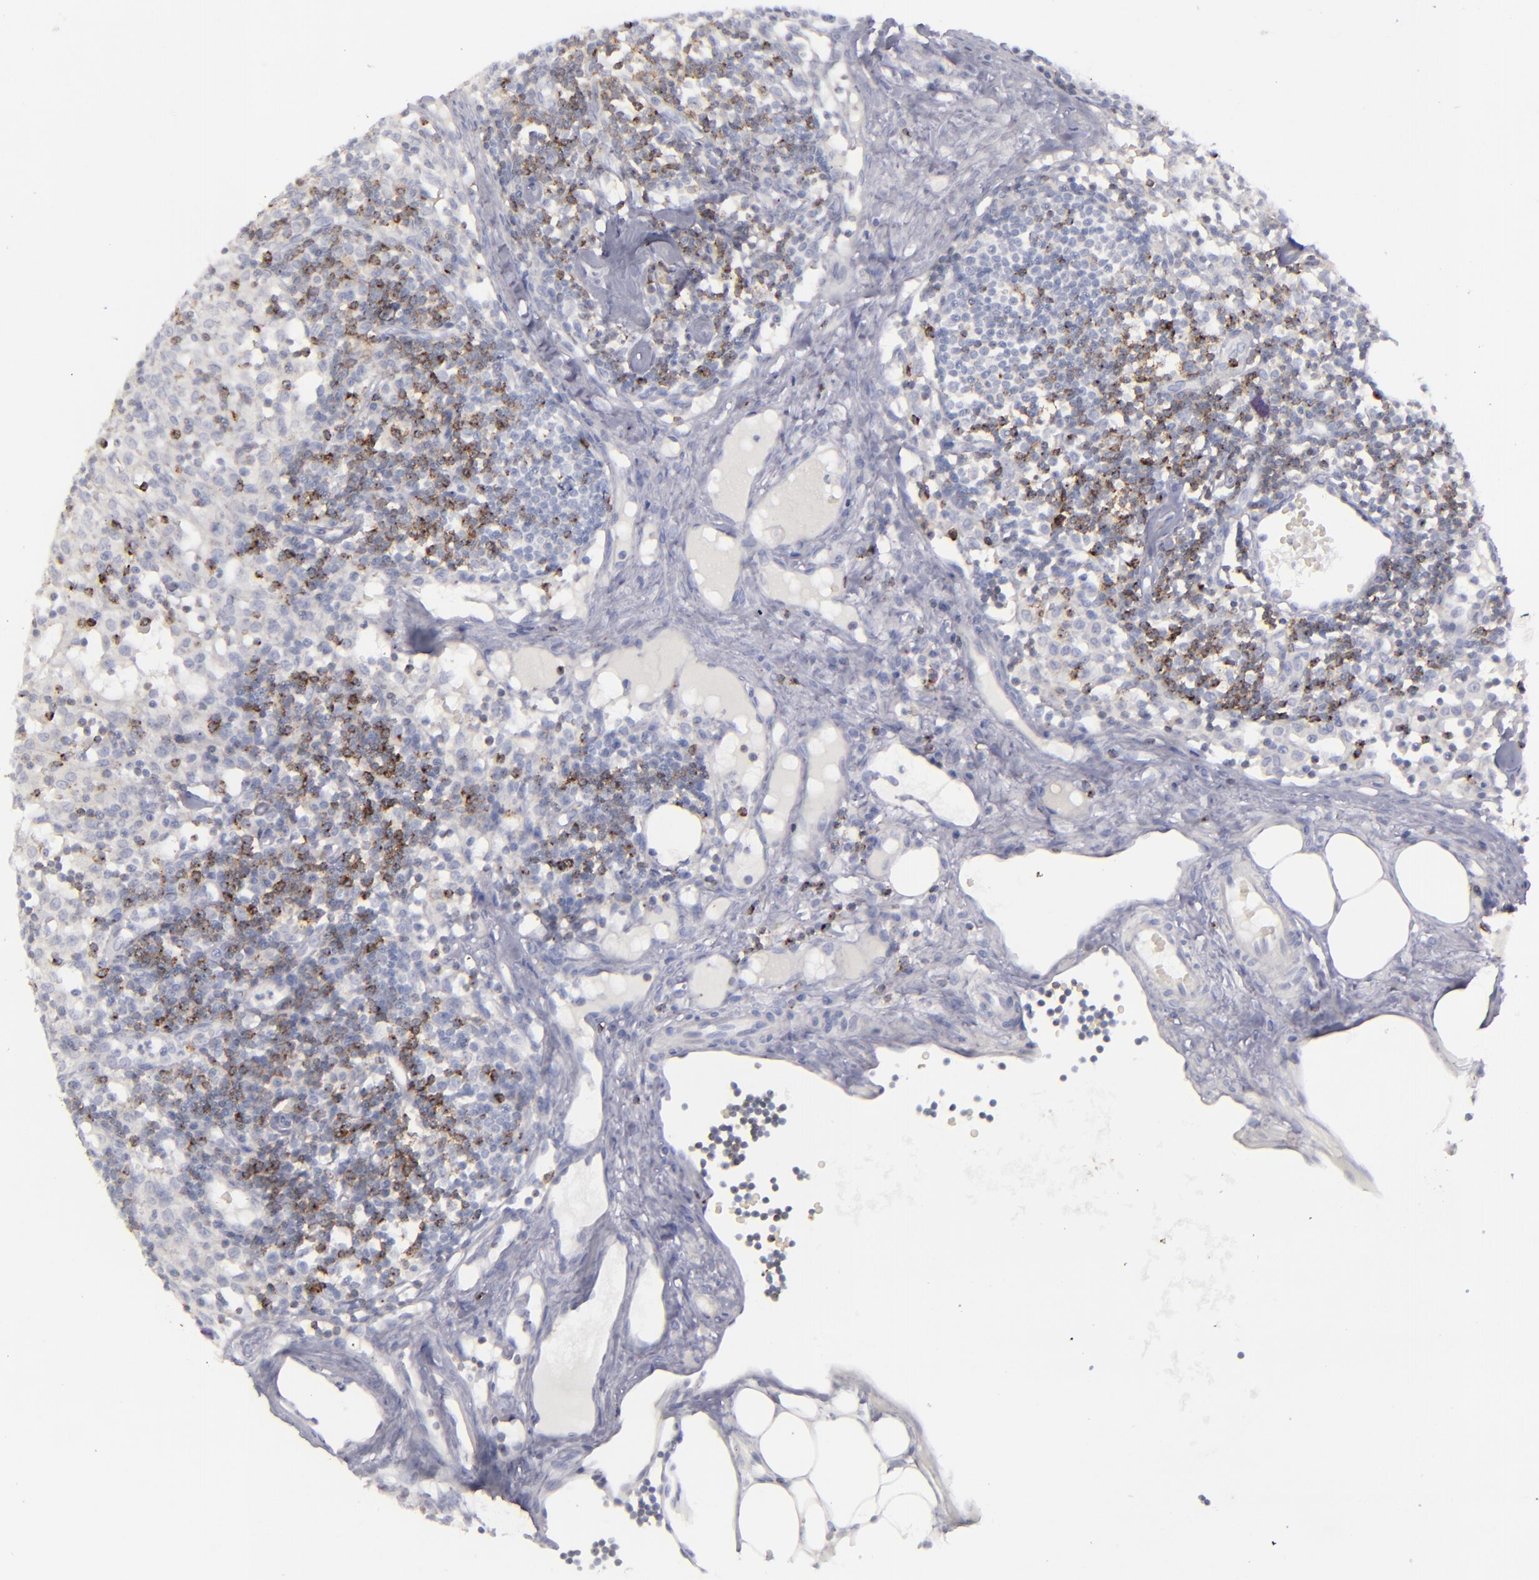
{"staining": {"intensity": "moderate", "quantity": "<25%", "location": "cytoplasmic/membranous"}, "tissue": "lymph node", "cell_type": "Germinal center cells", "image_type": "normal", "snomed": [{"axis": "morphology", "description": "Normal tissue, NOS"}, {"axis": "topography", "description": "Lymph node"}], "caption": "Protein analysis of benign lymph node reveals moderate cytoplasmic/membranous expression in about <25% of germinal center cells. (Stains: DAB in brown, nuclei in blue, Microscopy: brightfield microscopy at high magnification).", "gene": "CD2", "patient": {"sex": "female", "age": 42}}